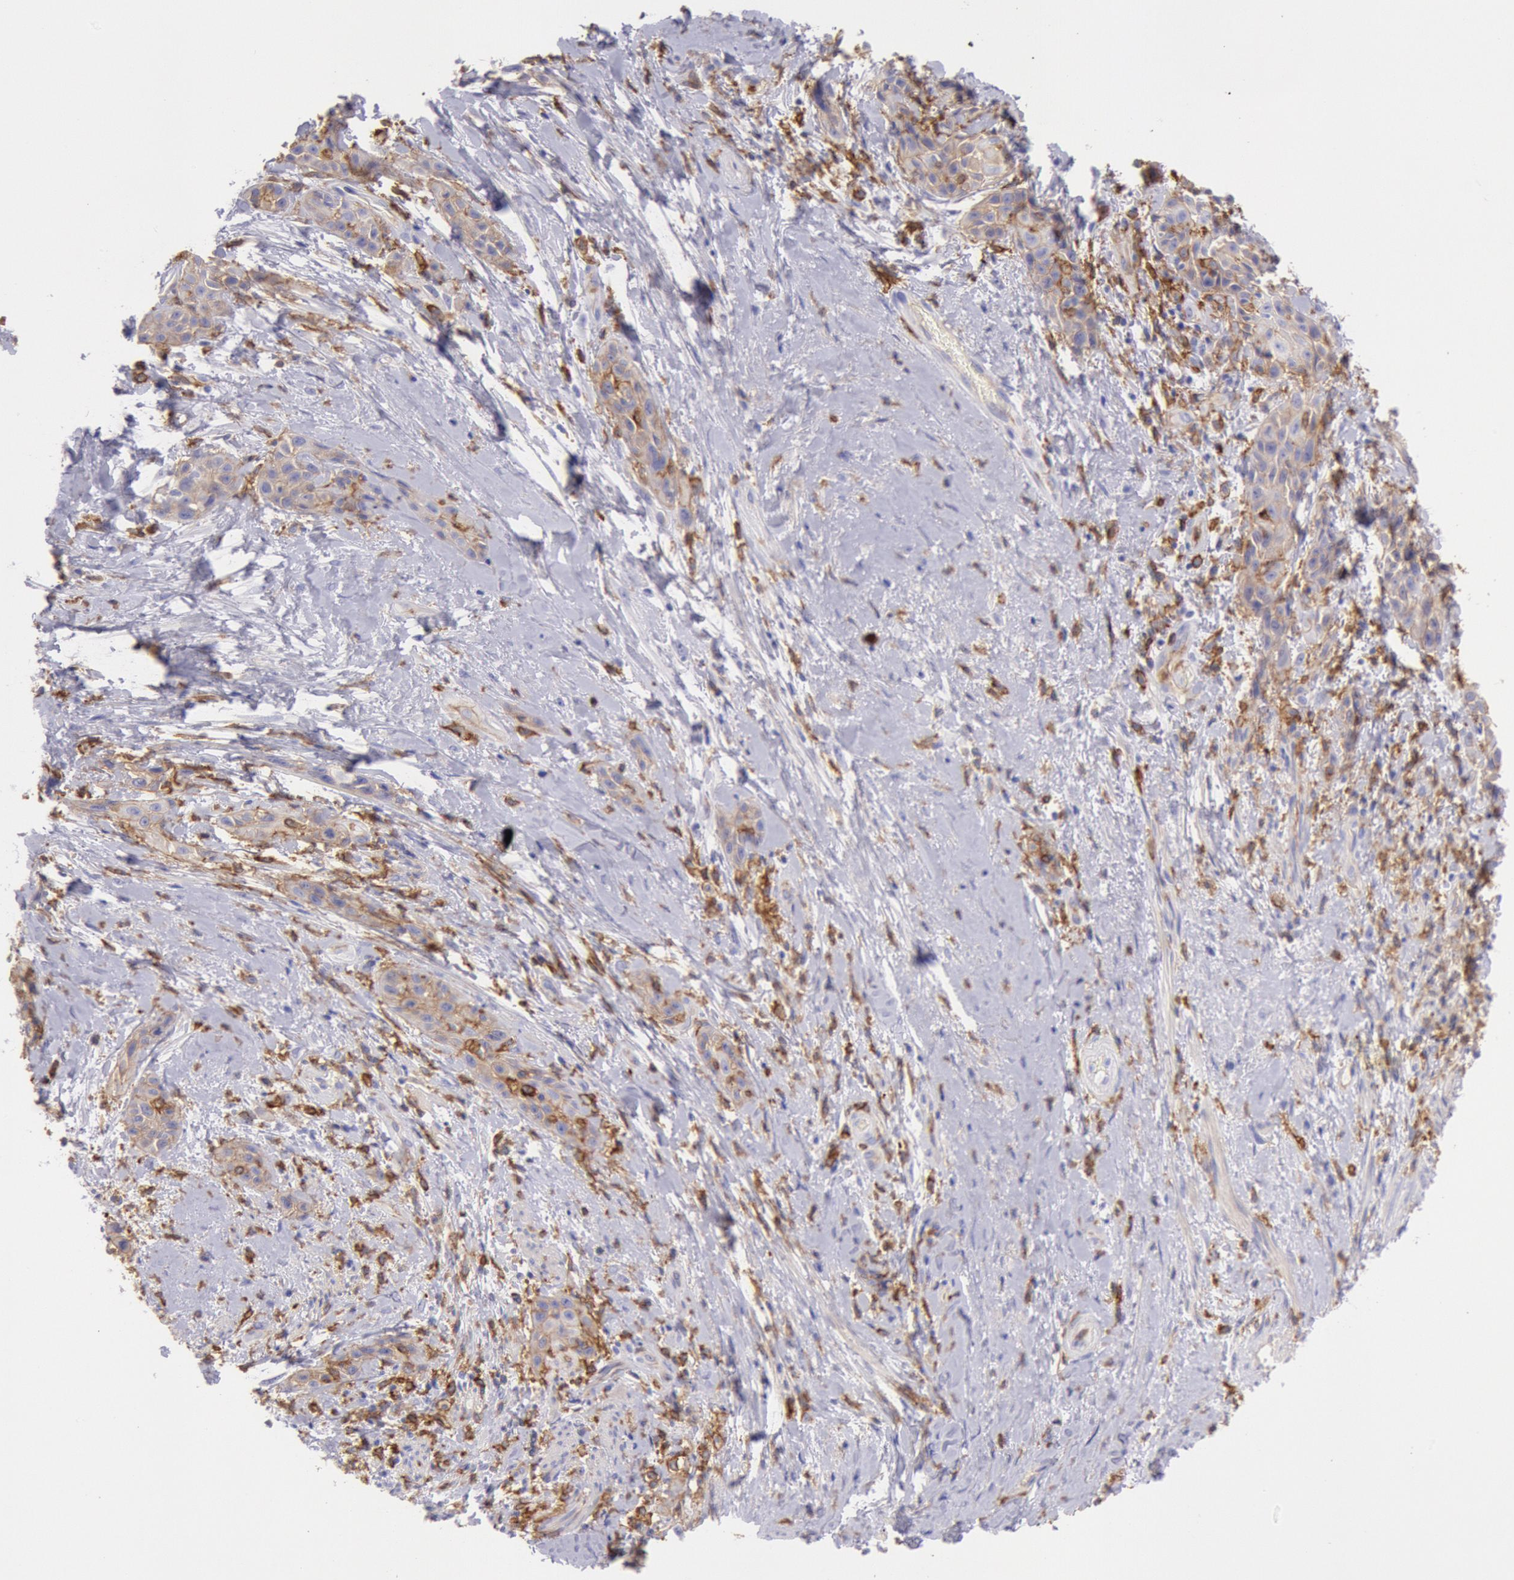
{"staining": {"intensity": "weak", "quantity": "<25%", "location": "cytoplasmic/membranous"}, "tissue": "skin cancer", "cell_type": "Tumor cells", "image_type": "cancer", "snomed": [{"axis": "morphology", "description": "Squamous cell carcinoma, NOS"}, {"axis": "topography", "description": "Skin"}, {"axis": "topography", "description": "Anal"}], "caption": "Immunohistochemical staining of human skin cancer (squamous cell carcinoma) reveals no significant positivity in tumor cells.", "gene": "LYN", "patient": {"sex": "male", "age": 64}}